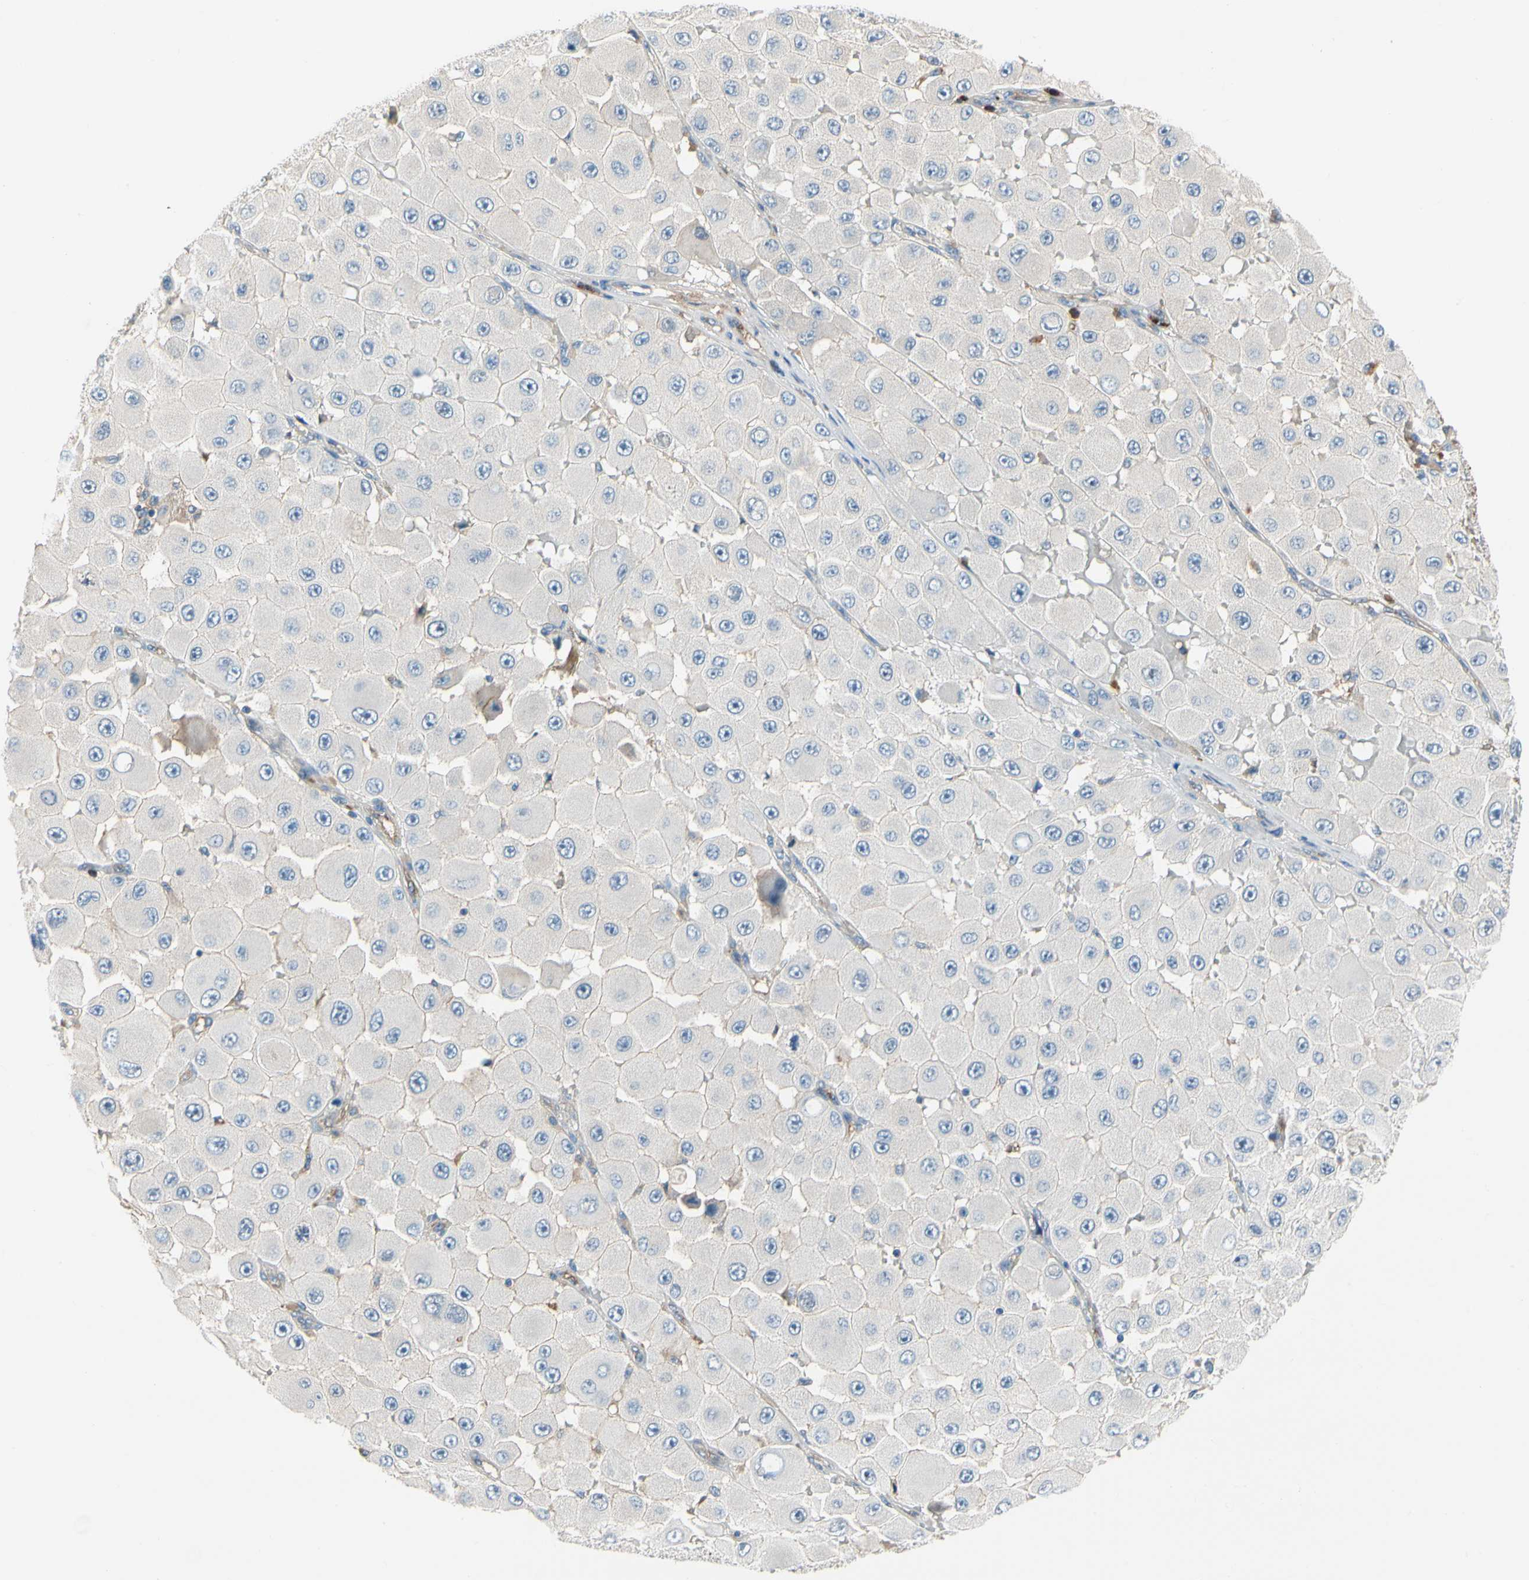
{"staining": {"intensity": "moderate", "quantity": "<25%", "location": "nuclear"}, "tissue": "melanoma", "cell_type": "Tumor cells", "image_type": "cancer", "snomed": [{"axis": "morphology", "description": "Malignant melanoma, NOS"}, {"axis": "topography", "description": "Skin"}], "caption": "The photomicrograph reveals staining of melanoma, revealing moderate nuclear protein expression (brown color) within tumor cells. (DAB = brown stain, brightfield microscopy at high magnification).", "gene": "HJURP", "patient": {"sex": "female", "age": 81}}